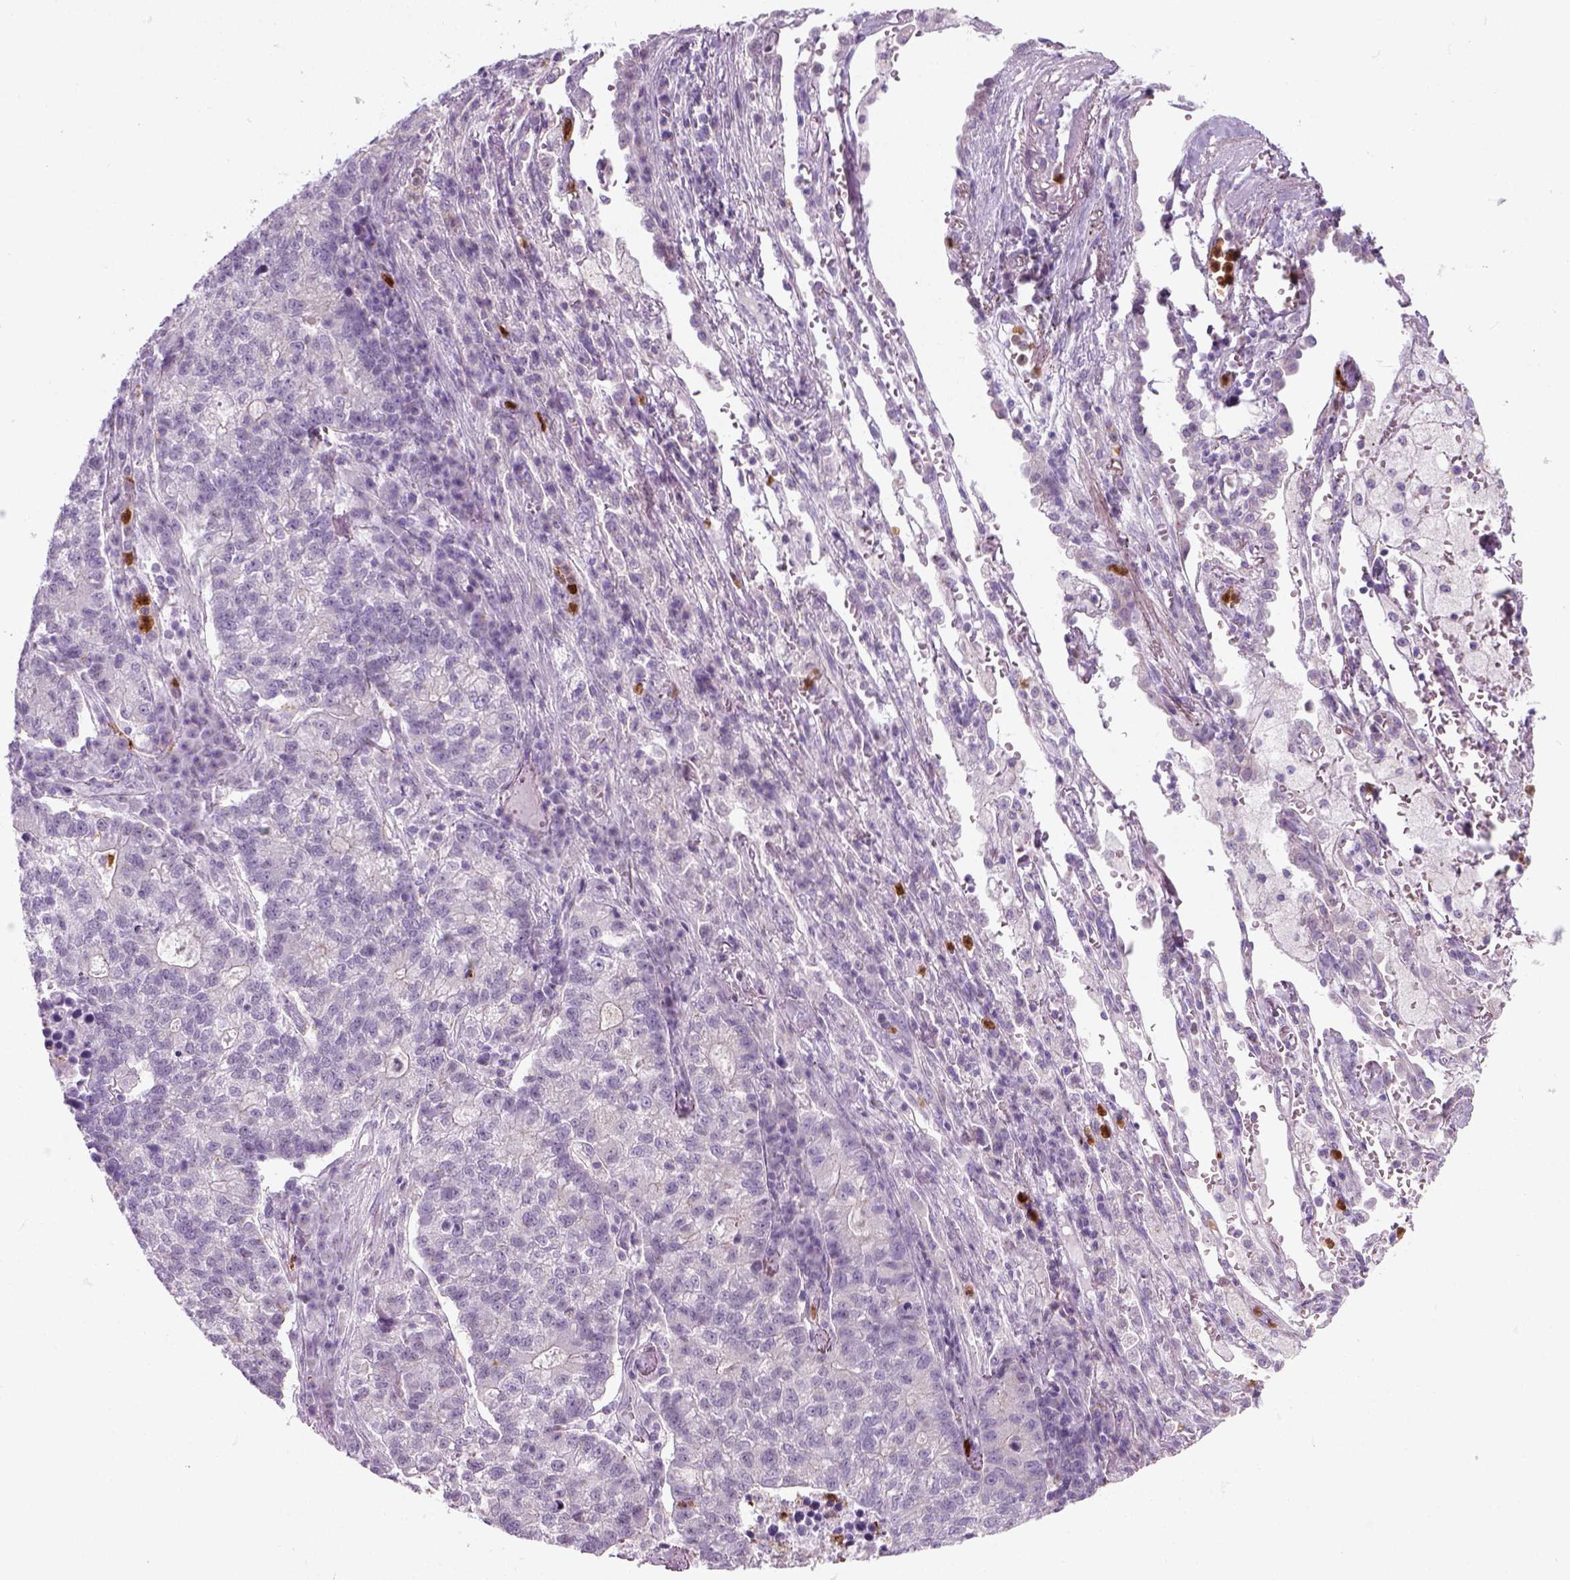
{"staining": {"intensity": "negative", "quantity": "none", "location": "none"}, "tissue": "lung cancer", "cell_type": "Tumor cells", "image_type": "cancer", "snomed": [{"axis": "morphology", "description": "Adenocarcinoma, NOS"}, {"axis": "topography", "description": "Lung"}], "caption": "This is an immunohistochemistry (IHC) micrograph of lung cancer (adenocarcinoma). There is no staining in tumor cells.", "gene": "IL4", "patient": {"sex": "male", "age": 57}}